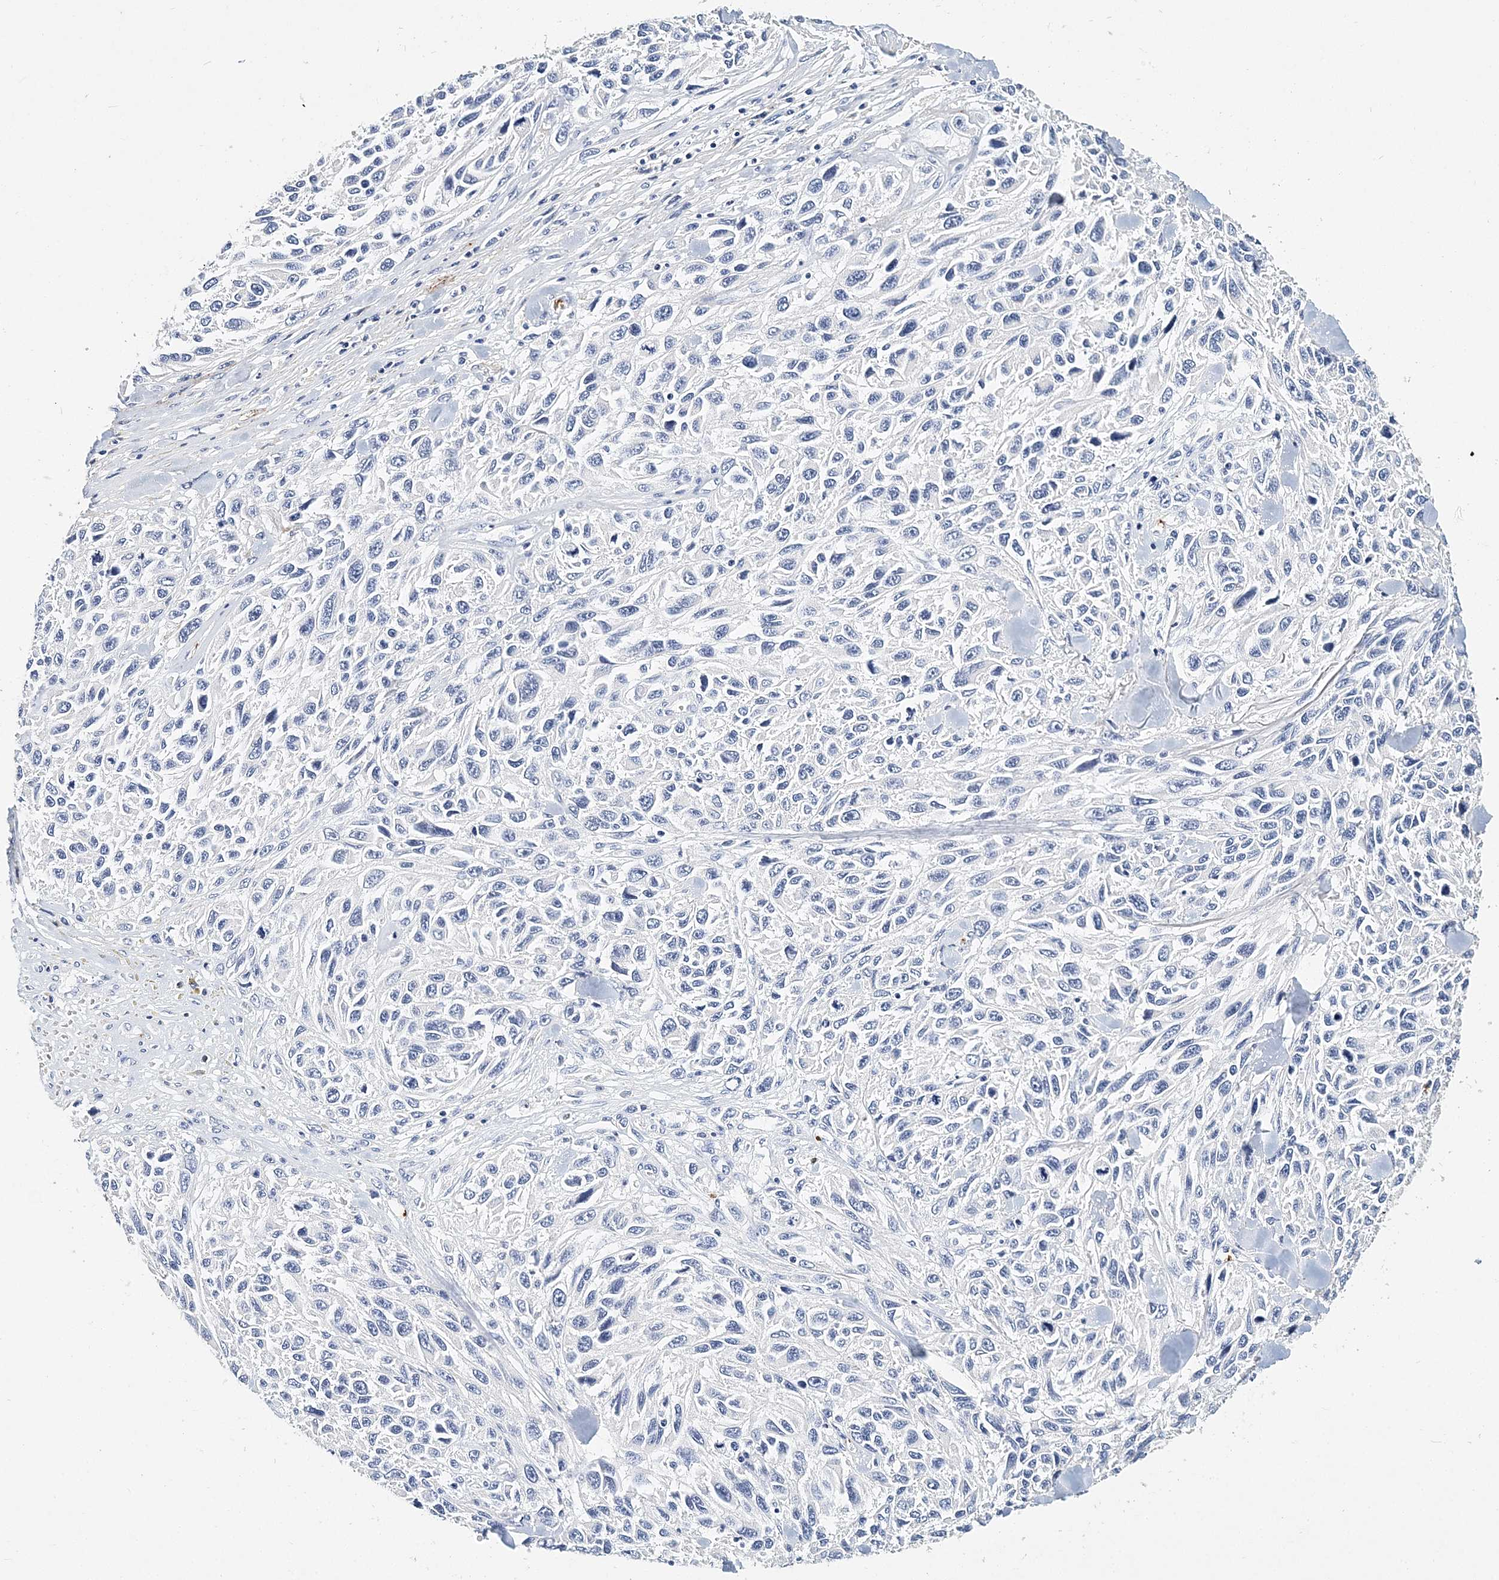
{"staining": {"intensity": "negative", "quantity": "none", "location": "none"}, "tissue": "melanoma", "cell_type": "Tumor cells", "image_type": "cancer", "snomed": [{"axis": "morphology", "description": "Malignant melanoma, NOS"}, {"axis": "topography", "description": "Skin"}], "caption": "Melanoma stained for a protein using immunohistochemistry reveals no staining tumor cells.", "gene": "ITGA2B", "patient": {"sex": "female", "age": 96}}